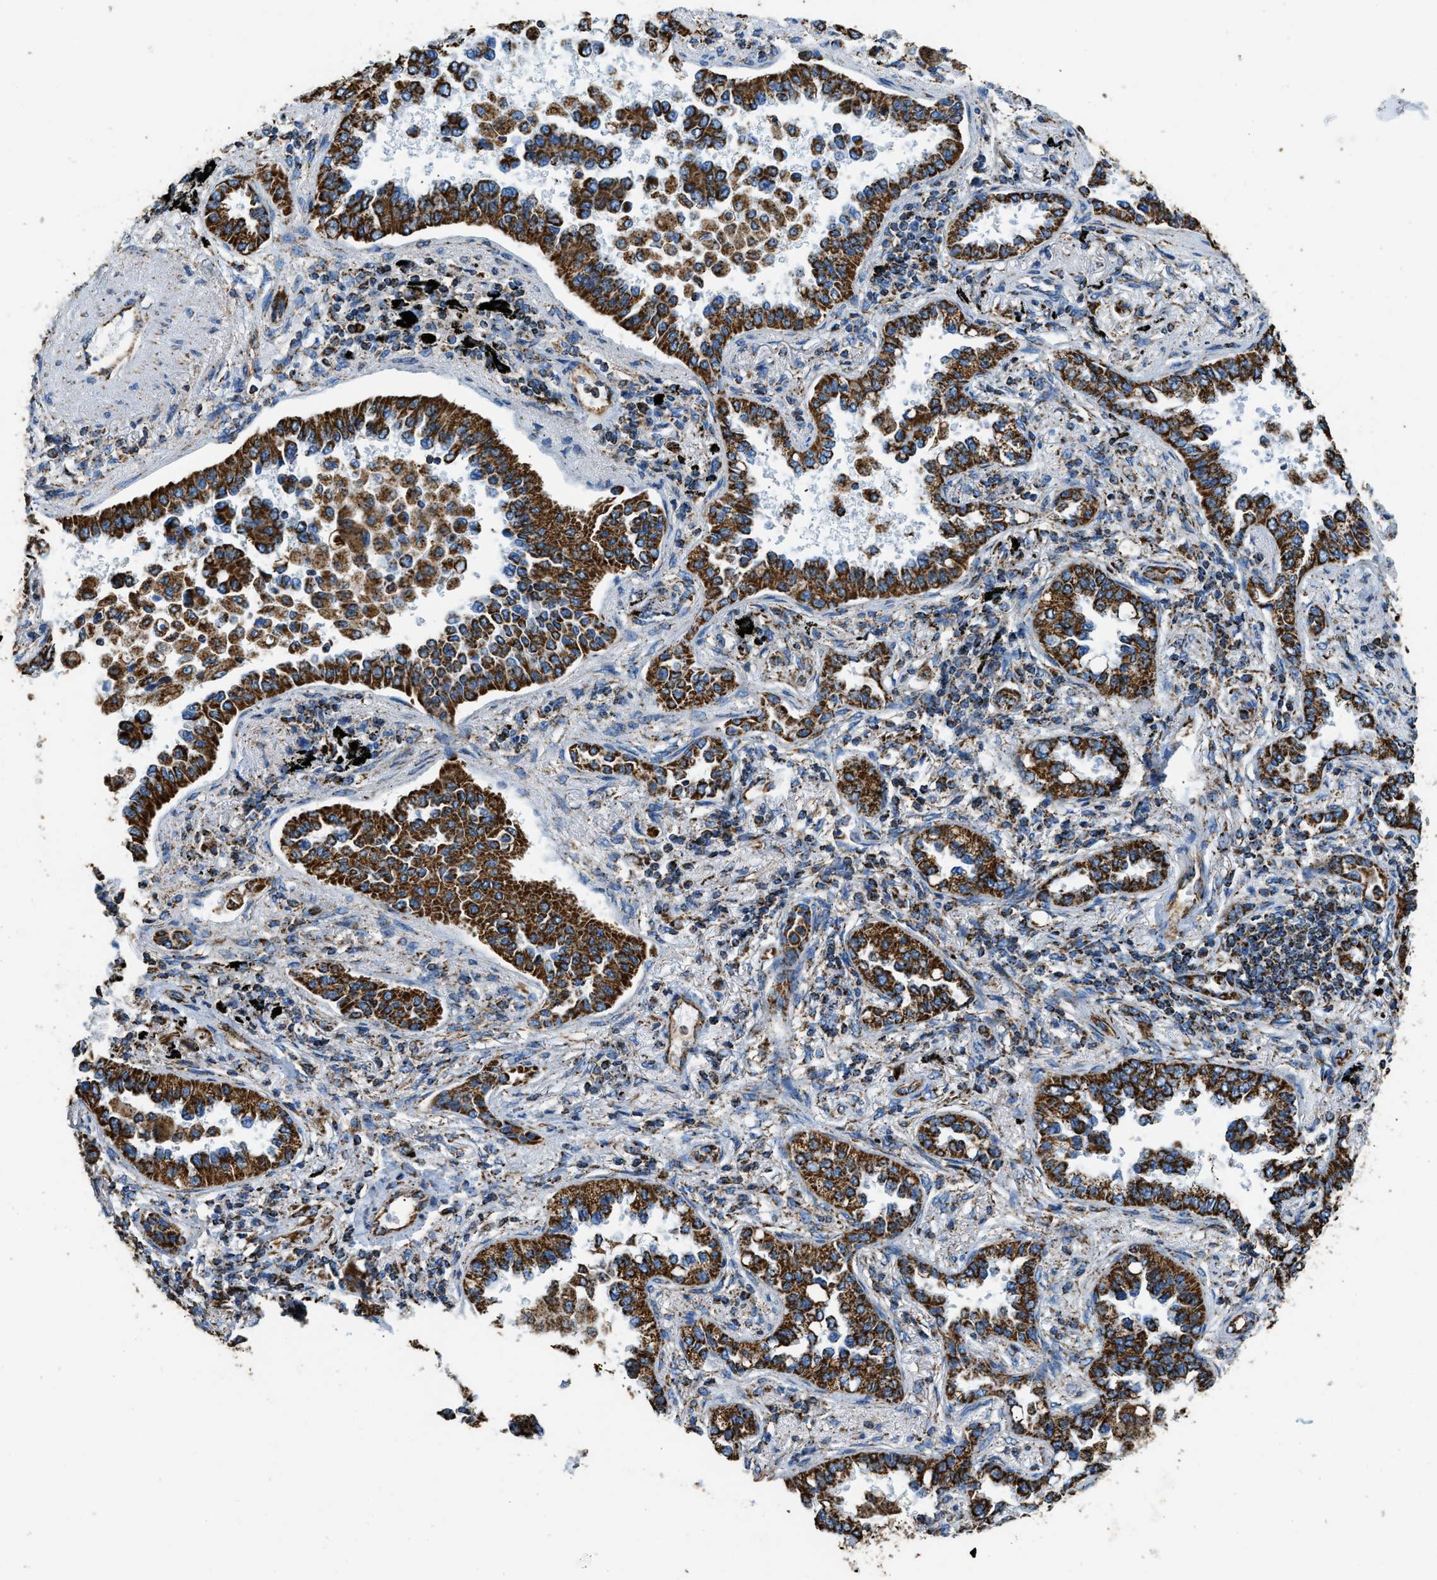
{"staining": {"intensity": "strong", "quantity": ">75%", "location": "cytoplasmic/membranous"}, "tissue": "lung cancer", "cell_type": "Tumor cells", "image_type": "cancer", "snomed": [{"axis": "morphology", "description": "Normal tissue, NOS"}, {"axis": "morphology", "description": "Adenocarcinoma, NOS"}, {"axis": "topography", "description": "Lung"}], "caption": "Immunohistochemical staining of lung cancer (adenocarcinoma) demonstrates high levels of strong cytoplasmic/membranous protein expression in about >75% of tumor cells. (DAB (3,3'-diaminobenzidine) = brown stain, brightfield microscopy at high magnification).", "gene": "IRX6", "patient": {"sex": "male", "age": 59}}